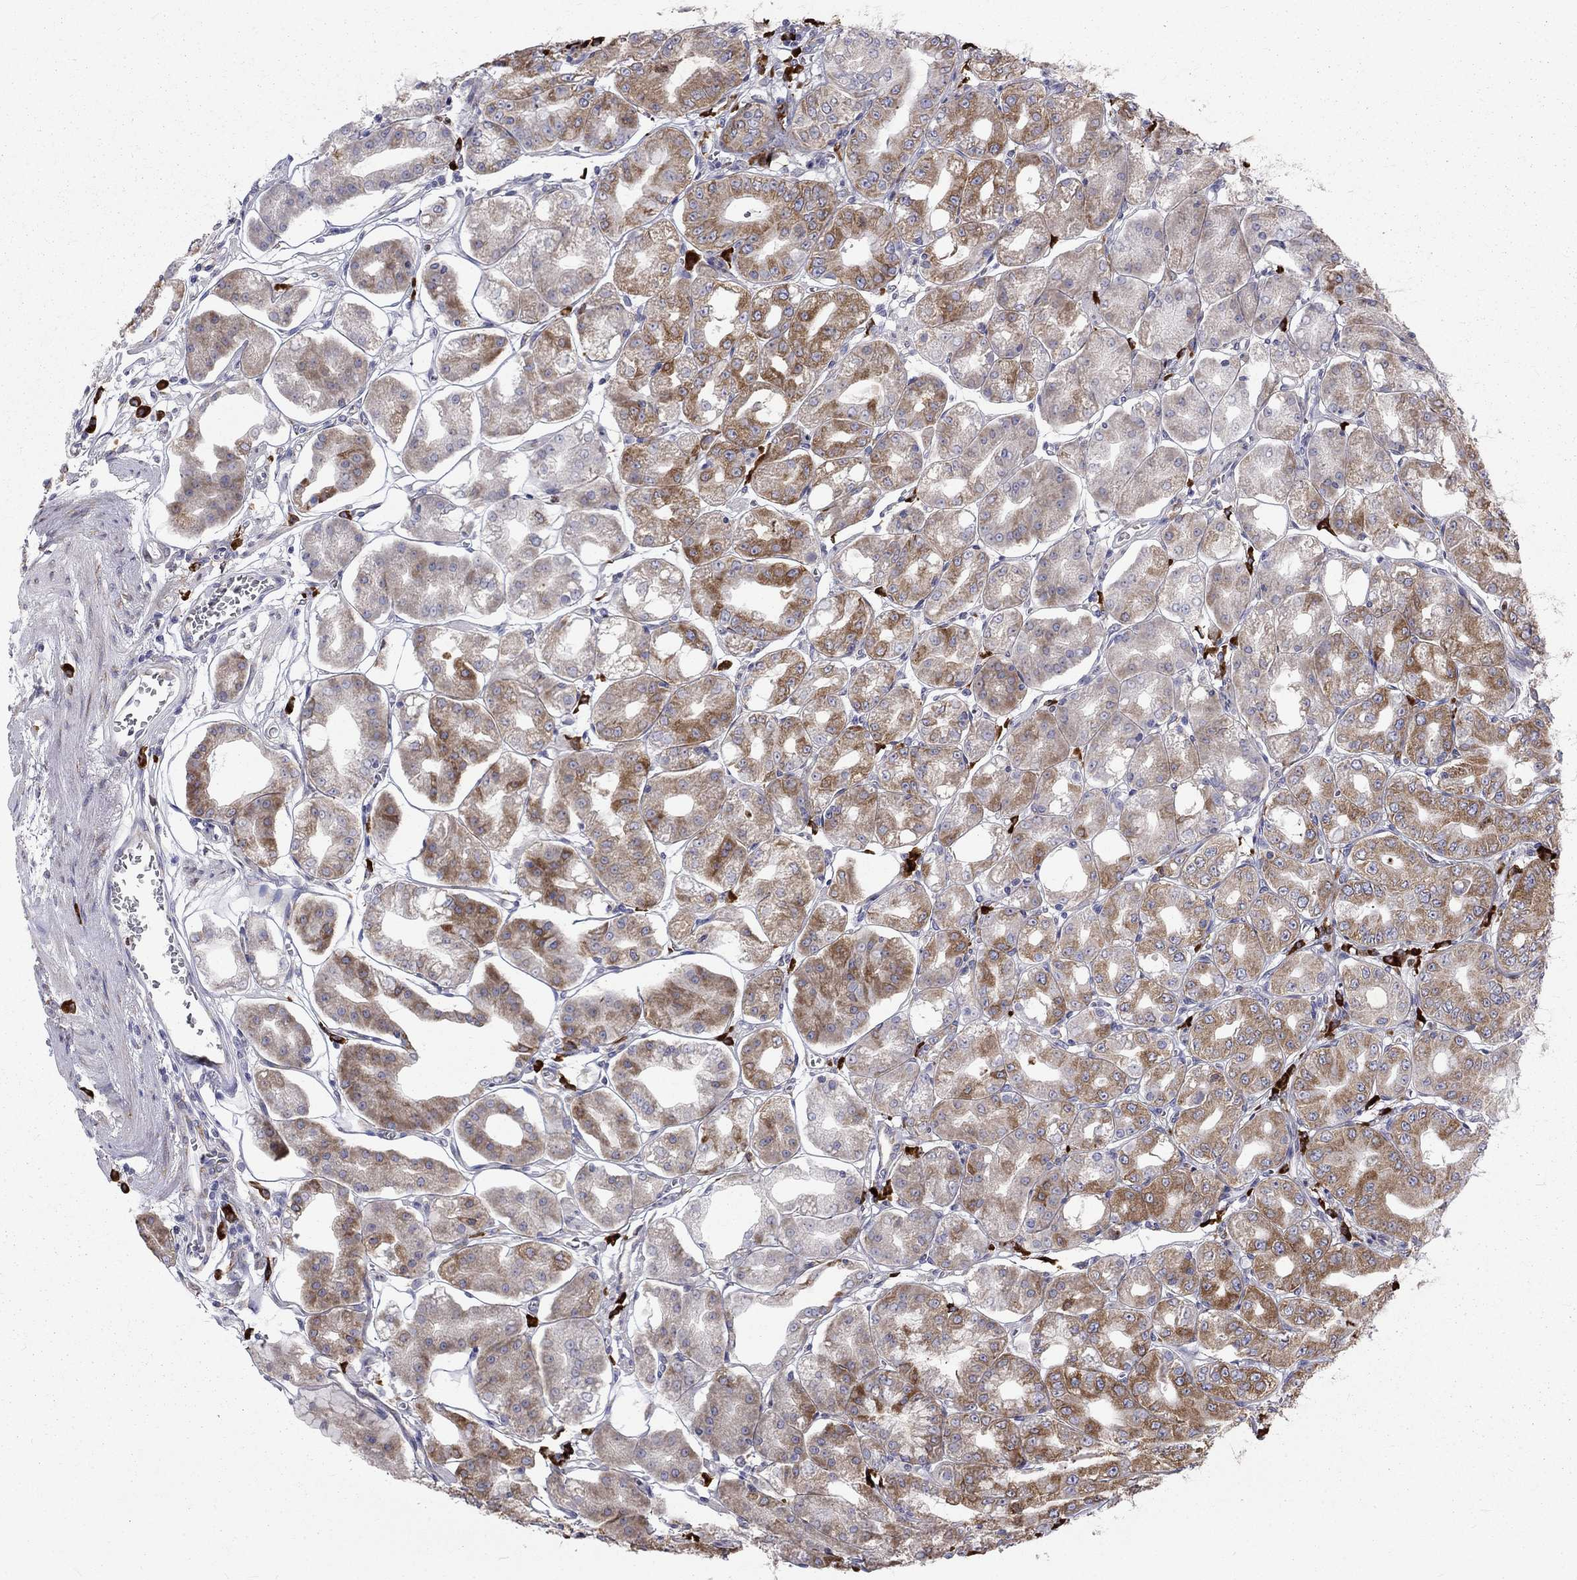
{"staining": {"intensity": "moderate", "quantity": ">75%", "location": "cytoplasmic/membranous"}, "tissue": "stomach", "cell_type": "Glandular cells", "image_type": "normal", "snomed": [{"axis": "morphology", "description": "Normal tissue, NOS"}, {"axis": "topography", "description": "Stomach, lower"}], "caption": "Moderate cytoplasmic/membranous protein positivity is seen in approximately >75% of glandular cells in stomach. (IHC, brightfield microscopy, high magnification).", "gene": "PABPC4", "patient": {"sex": "male", "age": 71}}